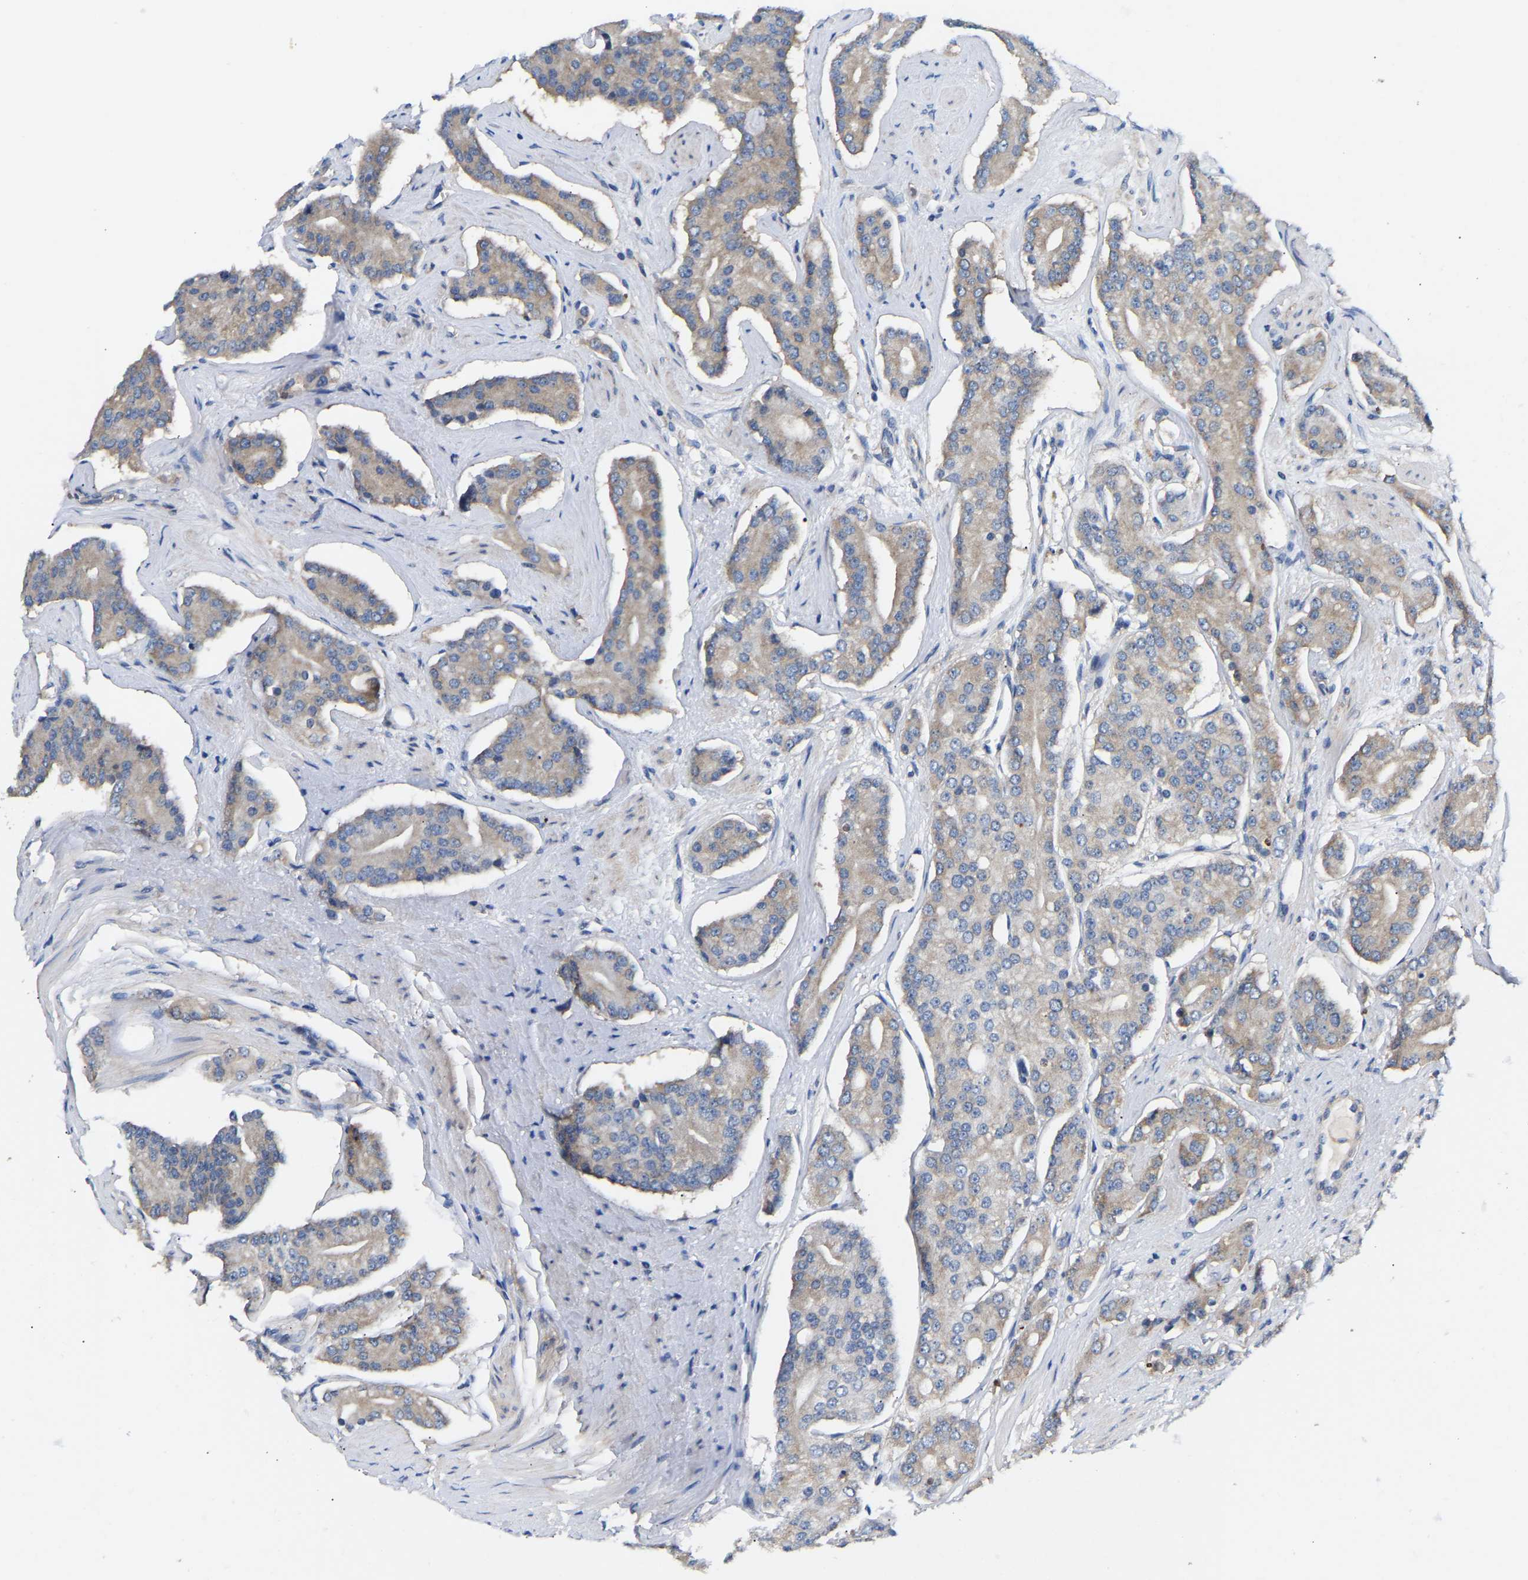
{"staining": {"intensity": "weak", "quantity": "25%-75%", "location": "cytoplasmic/membranous"}, "tissue": "prostate cancer", "cell_type": "Tumor cells", "image_type": "cancer", "snomed": [{"axis": "morphology", "description": "Adenocarcinoma, High grade"}, {"axis": "topography", "description": "Prostate"}], "caption": "IHC staining of prostate cancer (adenocarcinoma (high-grade)), which demonstrates low levels of weak cytoplasmic/membranous positivity in about 25%-75% of tumor cells indicating weak cytoplasmic/membranous protein expression. The staining was performed using DAB (3,3'-diaminobenzidine) (brown) for protein detection and nuclei were counterstained in hematoxylin (blue).", "gene": "AIMP2", "patient": {"sex": "male", "age": 71}}